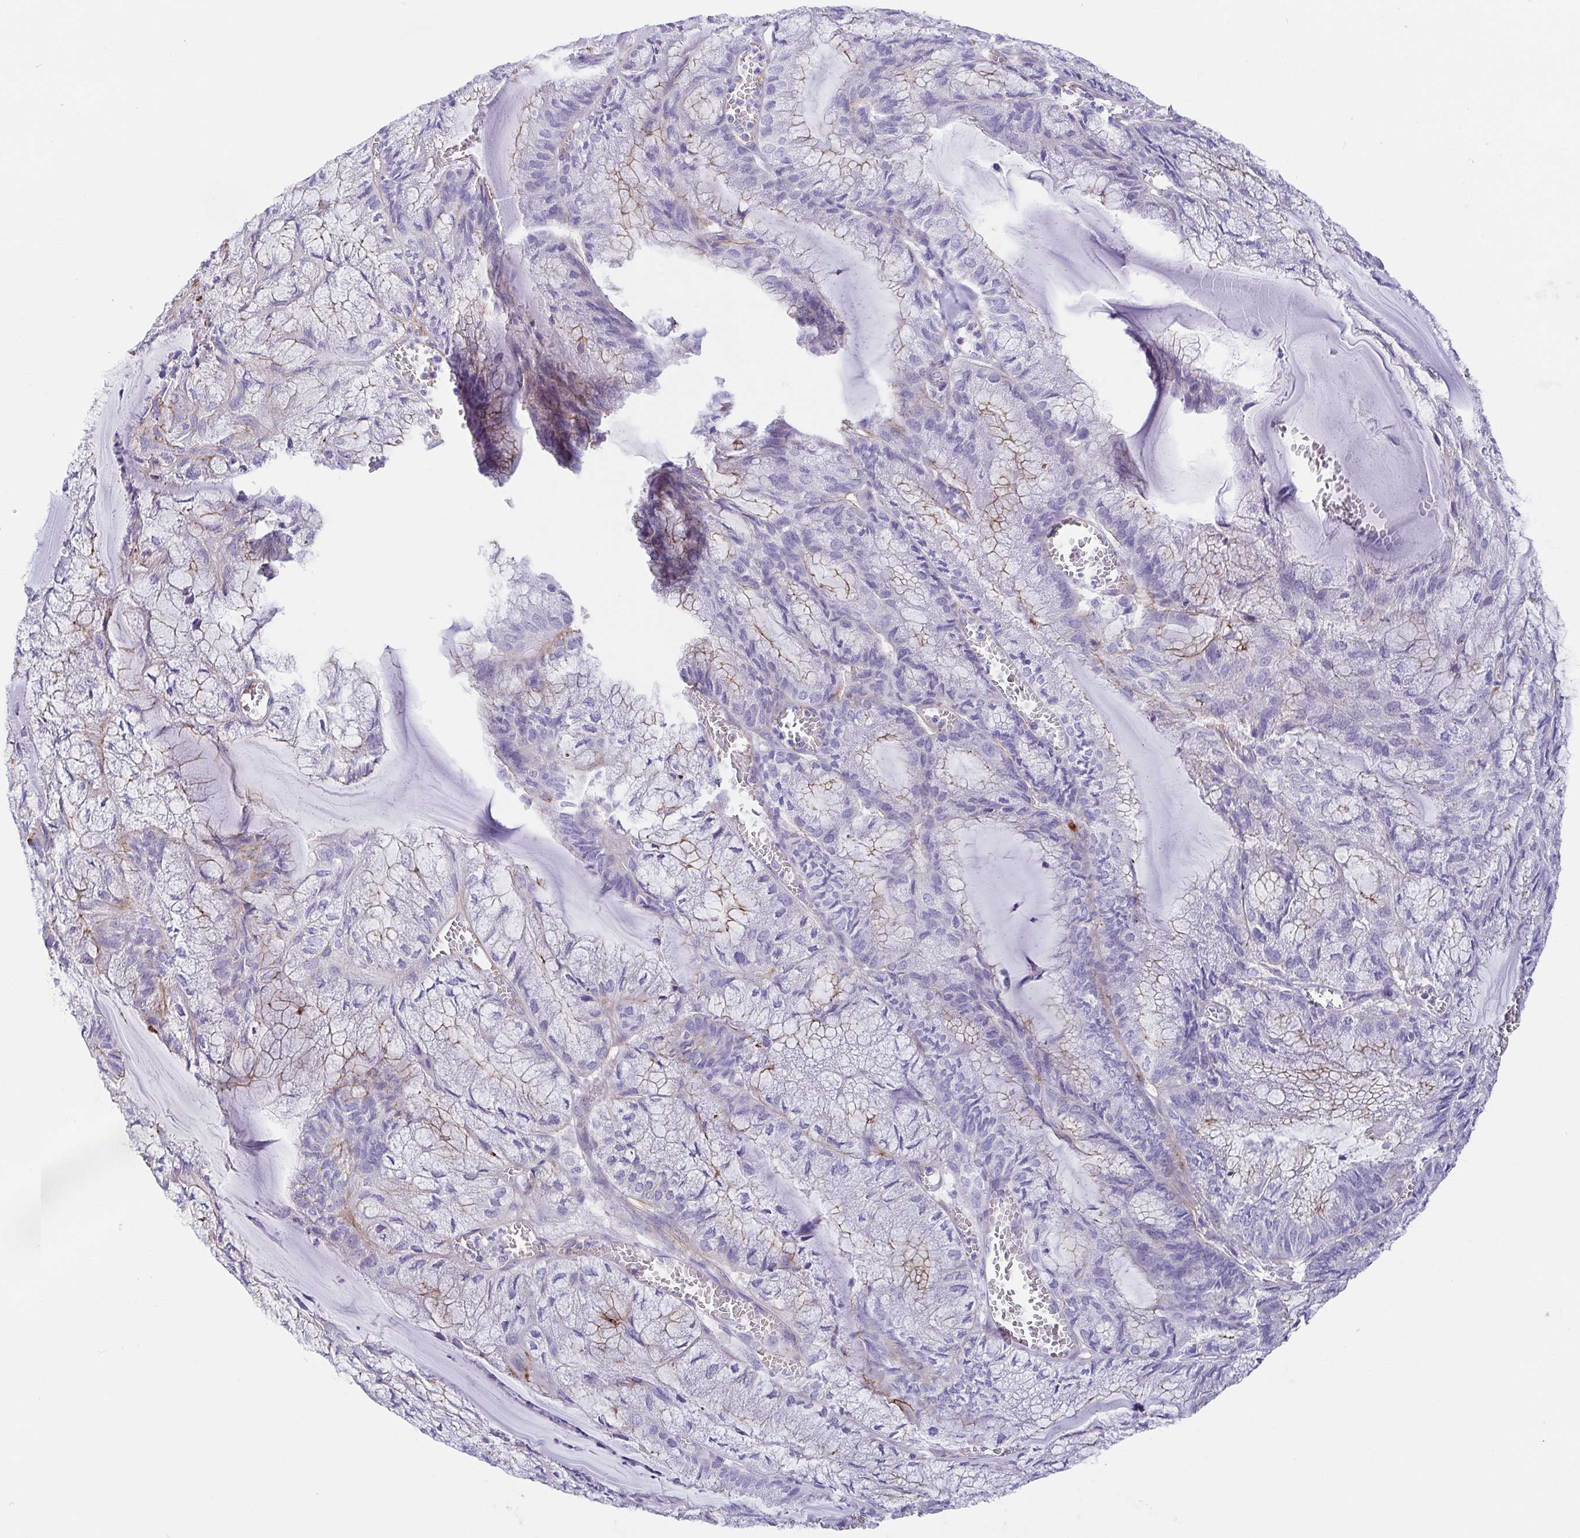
{"staining": {"intensity": "weak", "quantity": "<25%", "location": "cytoplasmic/membranous"}, "tissue": "endometrial cancer", "cell_type": "Tumor cells", "image_type": "cancer", "snomed": [{"axis": "morphology", "description": "Carcinoma, NOS"}, {"axis": "topography", "description": "Endometrium"}], "caption": "High magnification brightfield microscopy of endometrial carcinoma stained with DAB (3,3'-diaminobenzidine) (brown) and counterstained with hematoxylin (blue): tumor cells show no significant expression.", "gene": "TRAM2", "patient": {"sex": "female", "age": 62}}